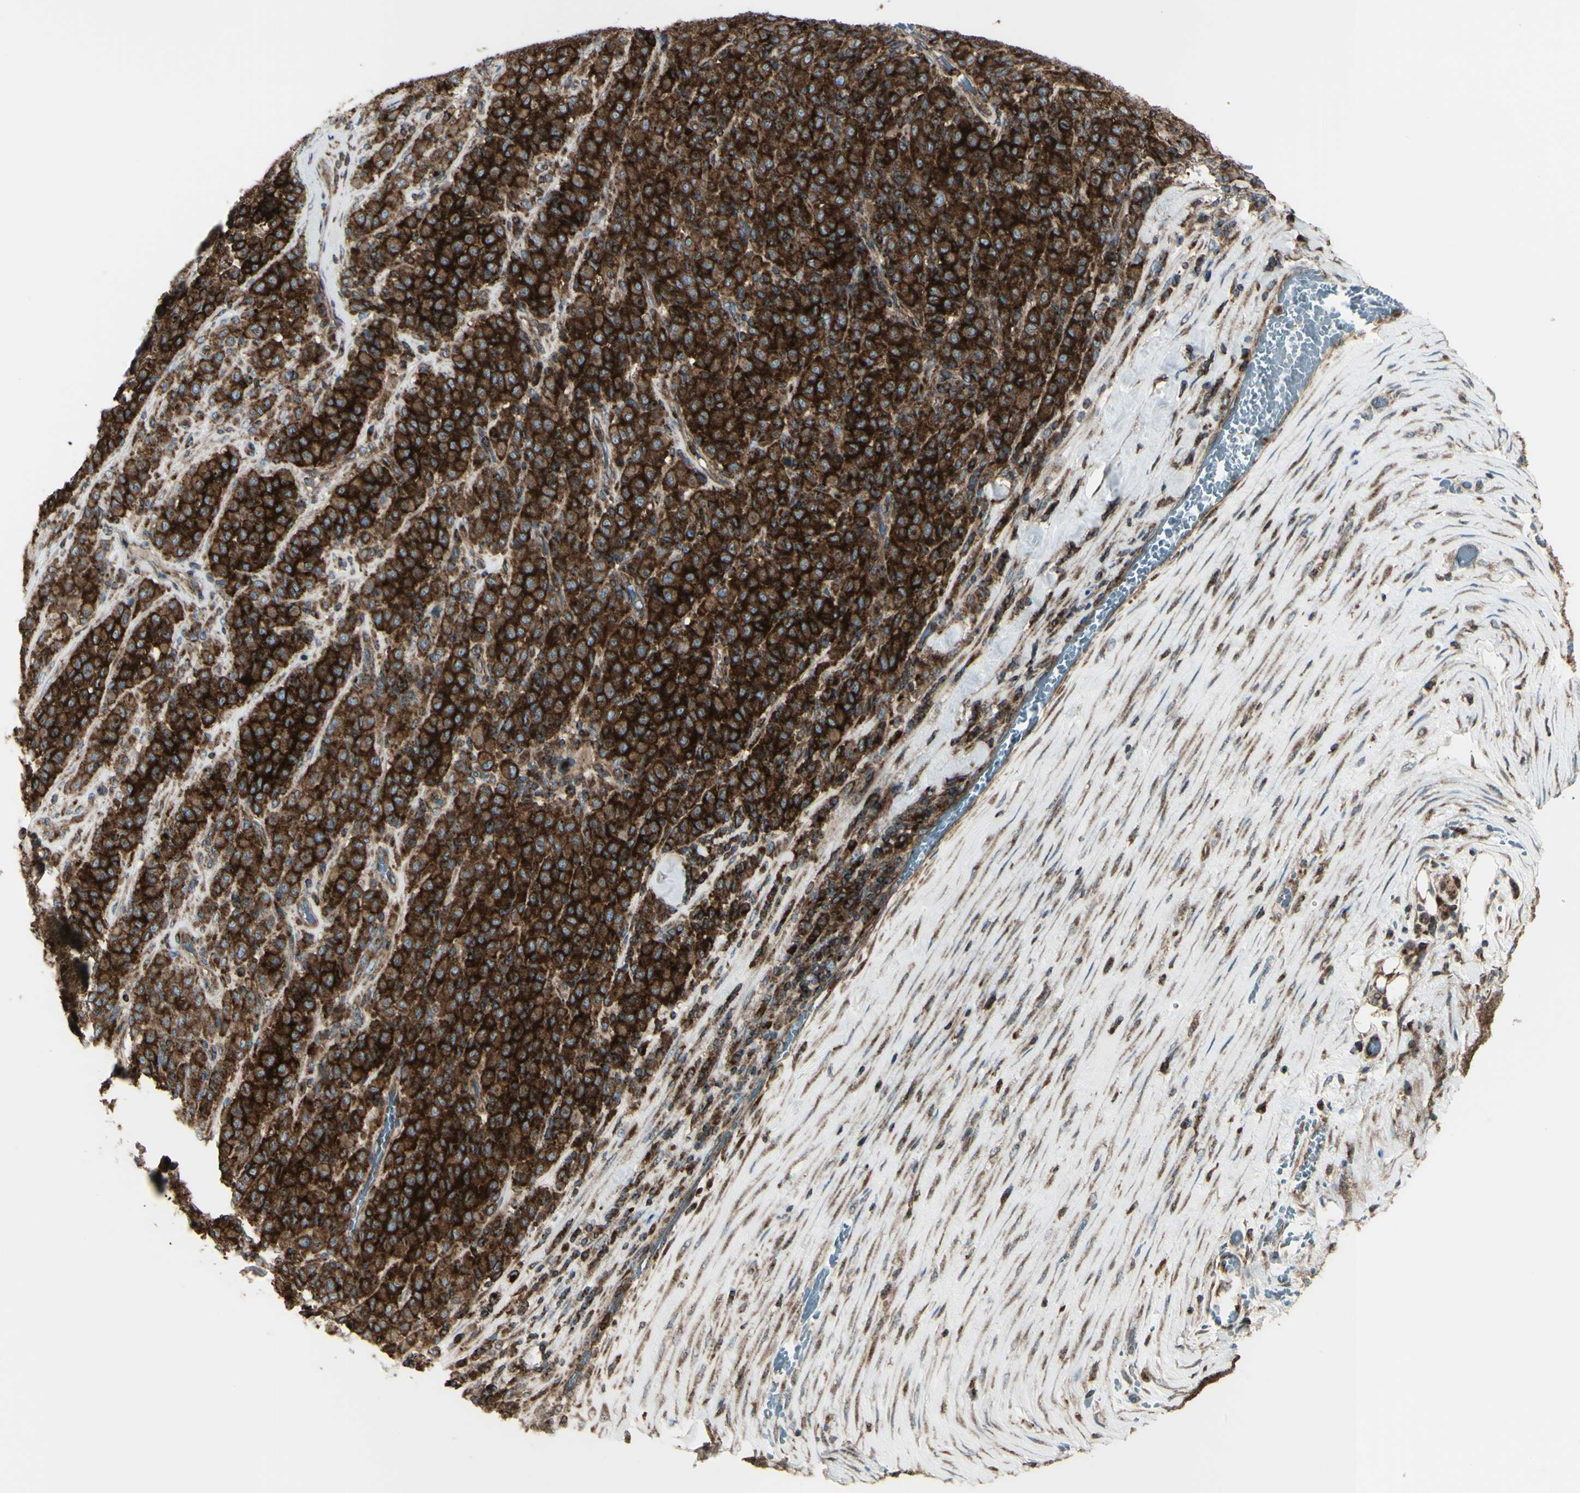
{"staining": {"intensity": "strong", "quantity": ">75%", "location": "cytoplasmic/membranous"}, "tissue": "melanoma", "cell_type": "Tumor cells", "image_type": "cancer", "snomed": [{"axis": "morphology", "description": "Malignant melanoma, Metastatic site"}, {"axis": "topography", "description": "Pancreas"}], "caption": "IHC (DAB) staining of human melanoma displays strong cytoplasmic/membranous protein staining in about >75% of tumor cells.", "gene": "NAPA", "patient": {"sex": "female", "age": 30}}